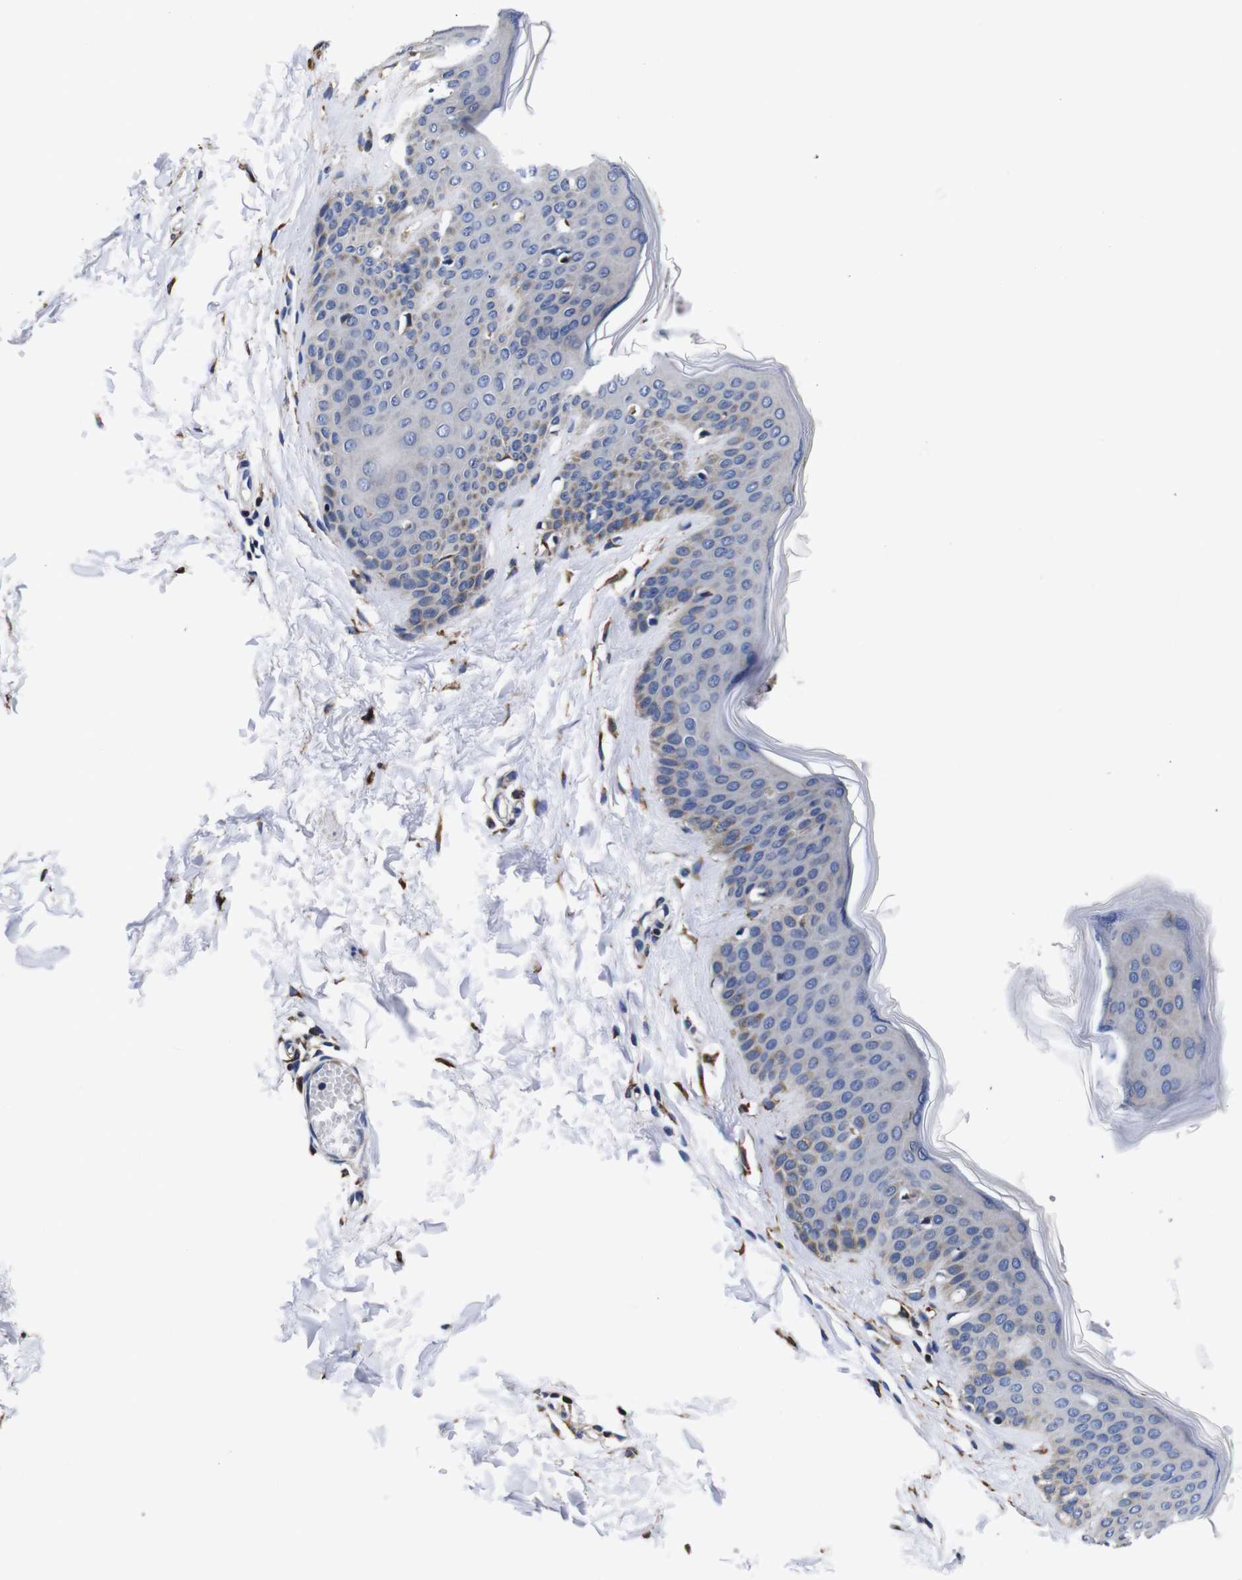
{"staining": {"intensity": "moderate", "quantity": ">75%", "location": "cytoplasmic/membranous"}, "tissue": "skin", "cell_type": "Fibroblasts", "image_type": "normal", "snomed": [{"axis": "morphology", "description": "Normal tissue, NOS"}, {"axis": "topography", "description": "Skin"}], "caption": "Benign skin was stained to show a protein in brown. There is medium levels of moderate cytoplasmic/membranous positivity in about >75% of fibroblasts.", "gene": "PPIB", "patient": {"sex": "female", "age": 17}}